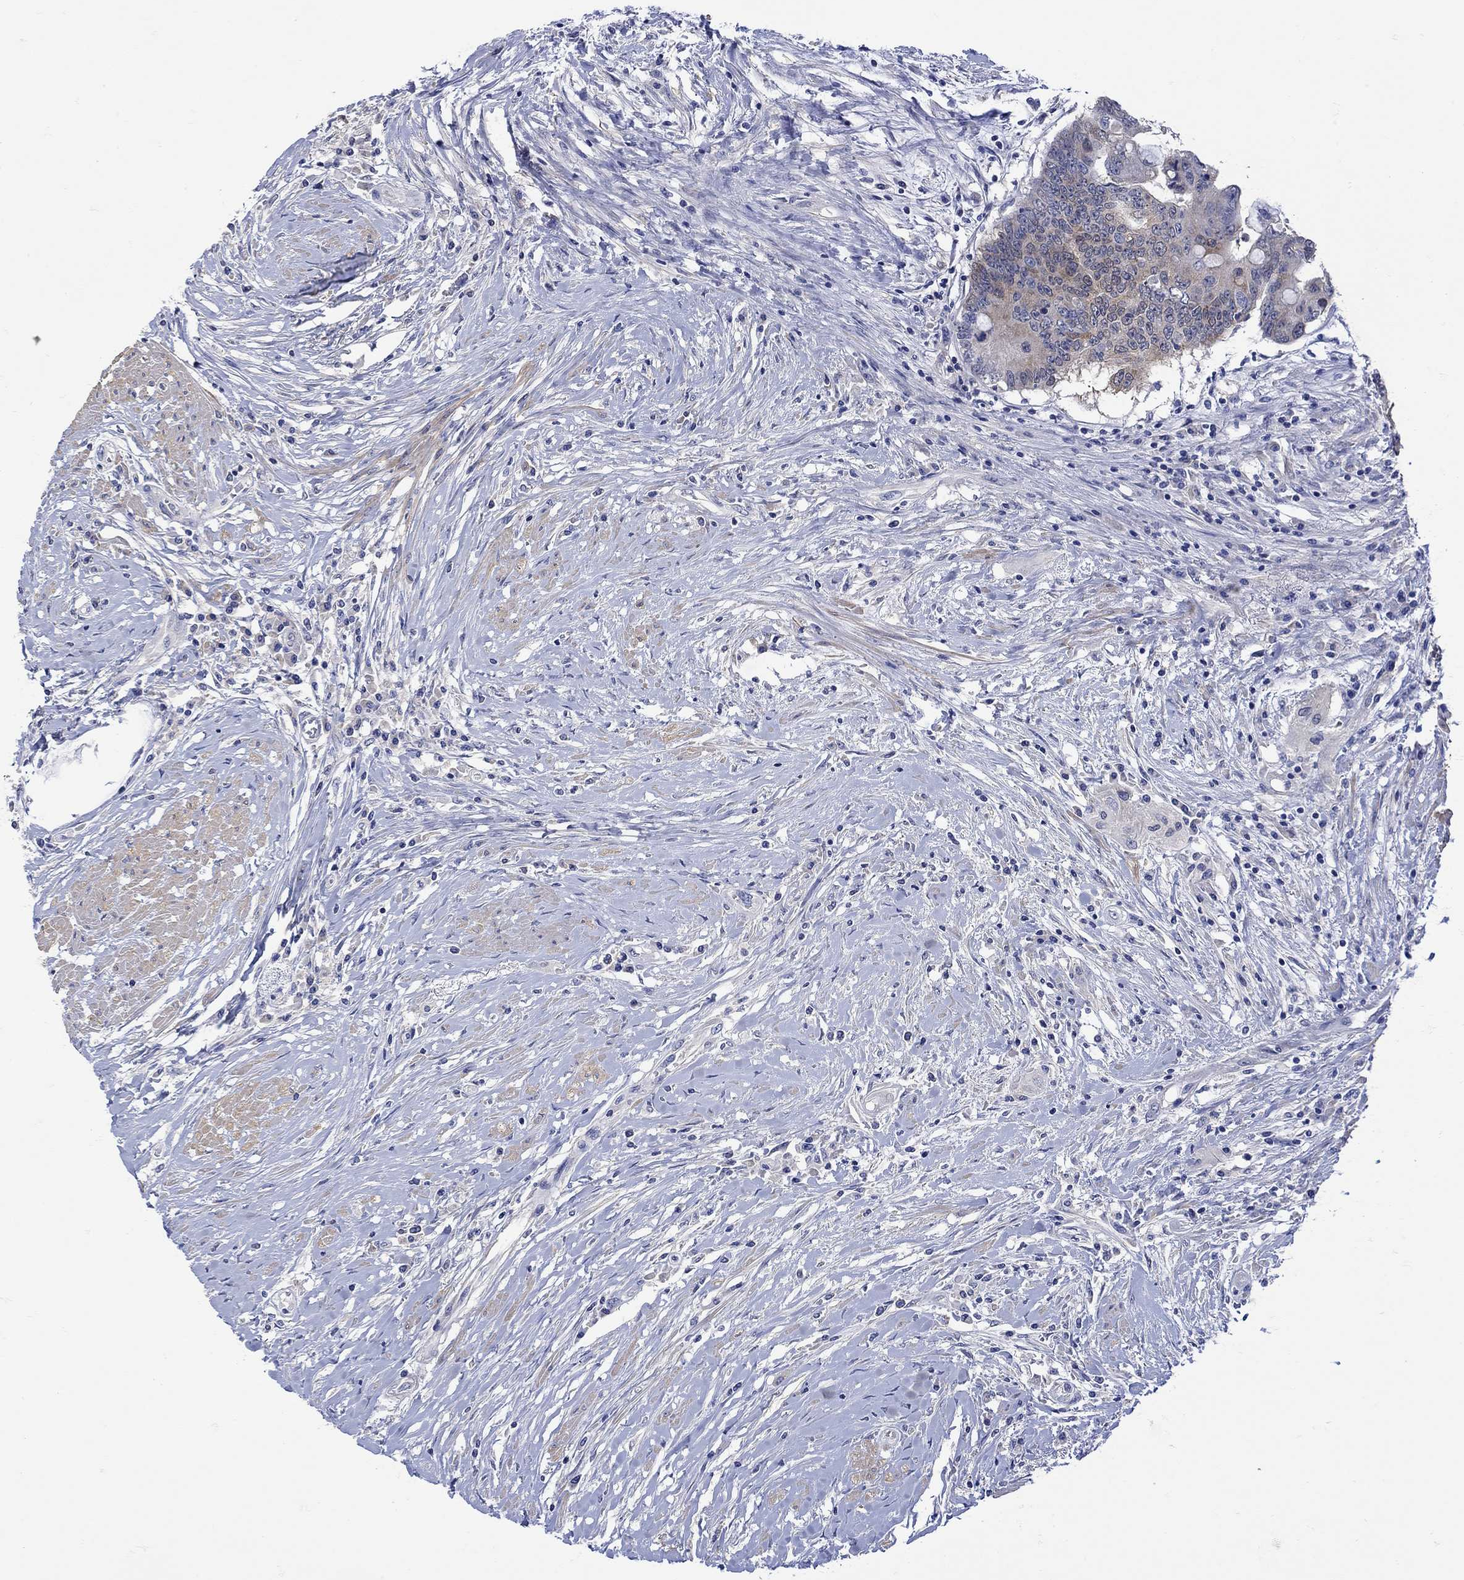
{"staining": {"intensity": "moderate", "quantity": "<25%", "location": "cytoplasmic/membranous"}, "tissue": "colorectal cancer", "cell_type": "Tumor cells", "image_type": "cancer", "snomed": [{"axis": "morphology", "description": "Adenocarcinoma, NOS"}, {"axis": "topography", "description": "Rectum"}], "caption": "The photomicrograph demonstrates a brown stain indicating the presence of a protein in the cytoplasmic/membranous of tumor cells in colorectal cancer (adenocarcinoma). Ihc stains the protein in brown and the nuclei are stained blue.", "gene": "MSI1", "patient": {"sex": "male", "age": 59}}